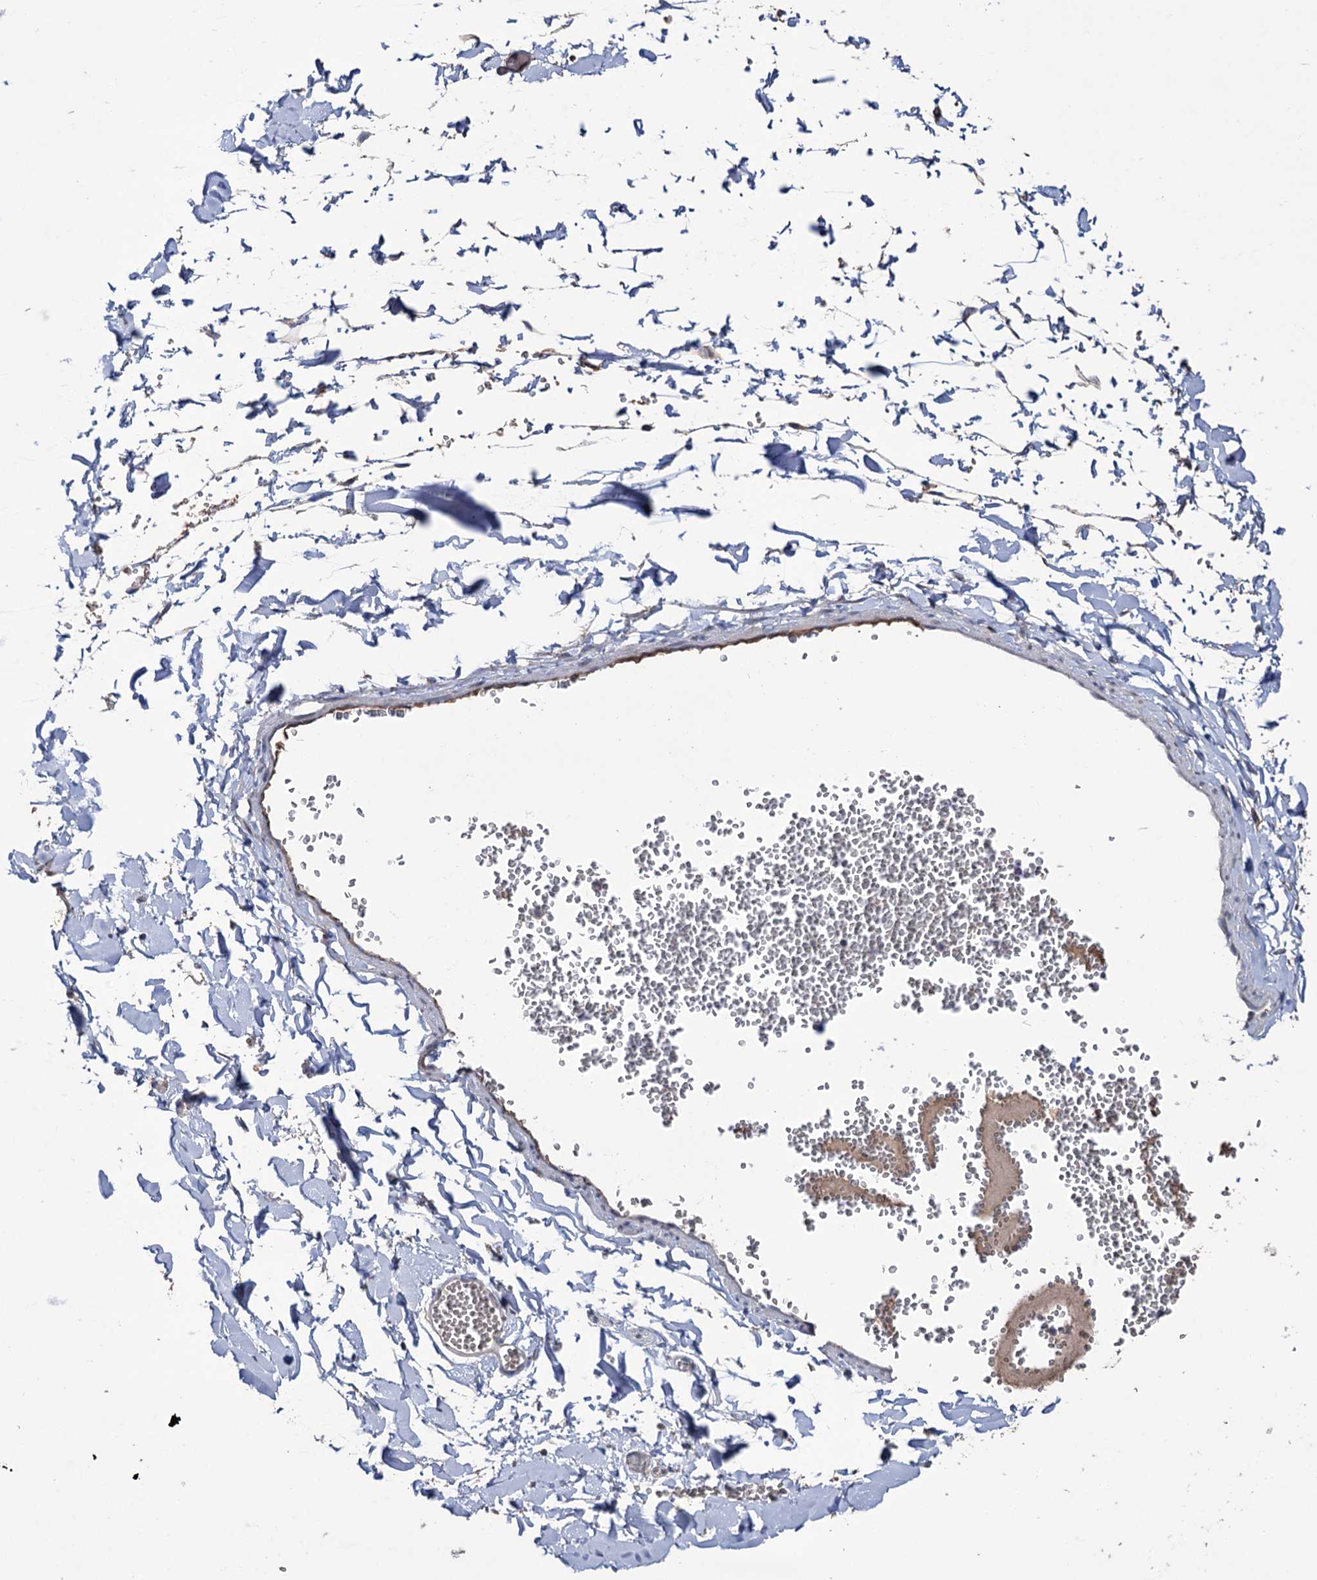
{"staining": {"intensity": "negative", "quantity": "none", "location": "none"}, "tissue": "adipose tissue", "cell_type": "Adipocytes", "image_type": "normal", "snomed": [{"axis": "morphology", "description": "Normal tissue, NOS"}, {"axis": "topography", "description": "Gallbladder"}, {"axis": "topography", "description": "Peripheral nerve tissue"}], "caption": "High magnification brightfield microscopy of benign adipose tissue stained with DAB (brown) and counterstained with hematoxylin (blue): adipocytes show no significant positivity. Nuclei are stained in blue.", "gene": "EPB41L5", "patient": {"sex": "male", "age": 38}}